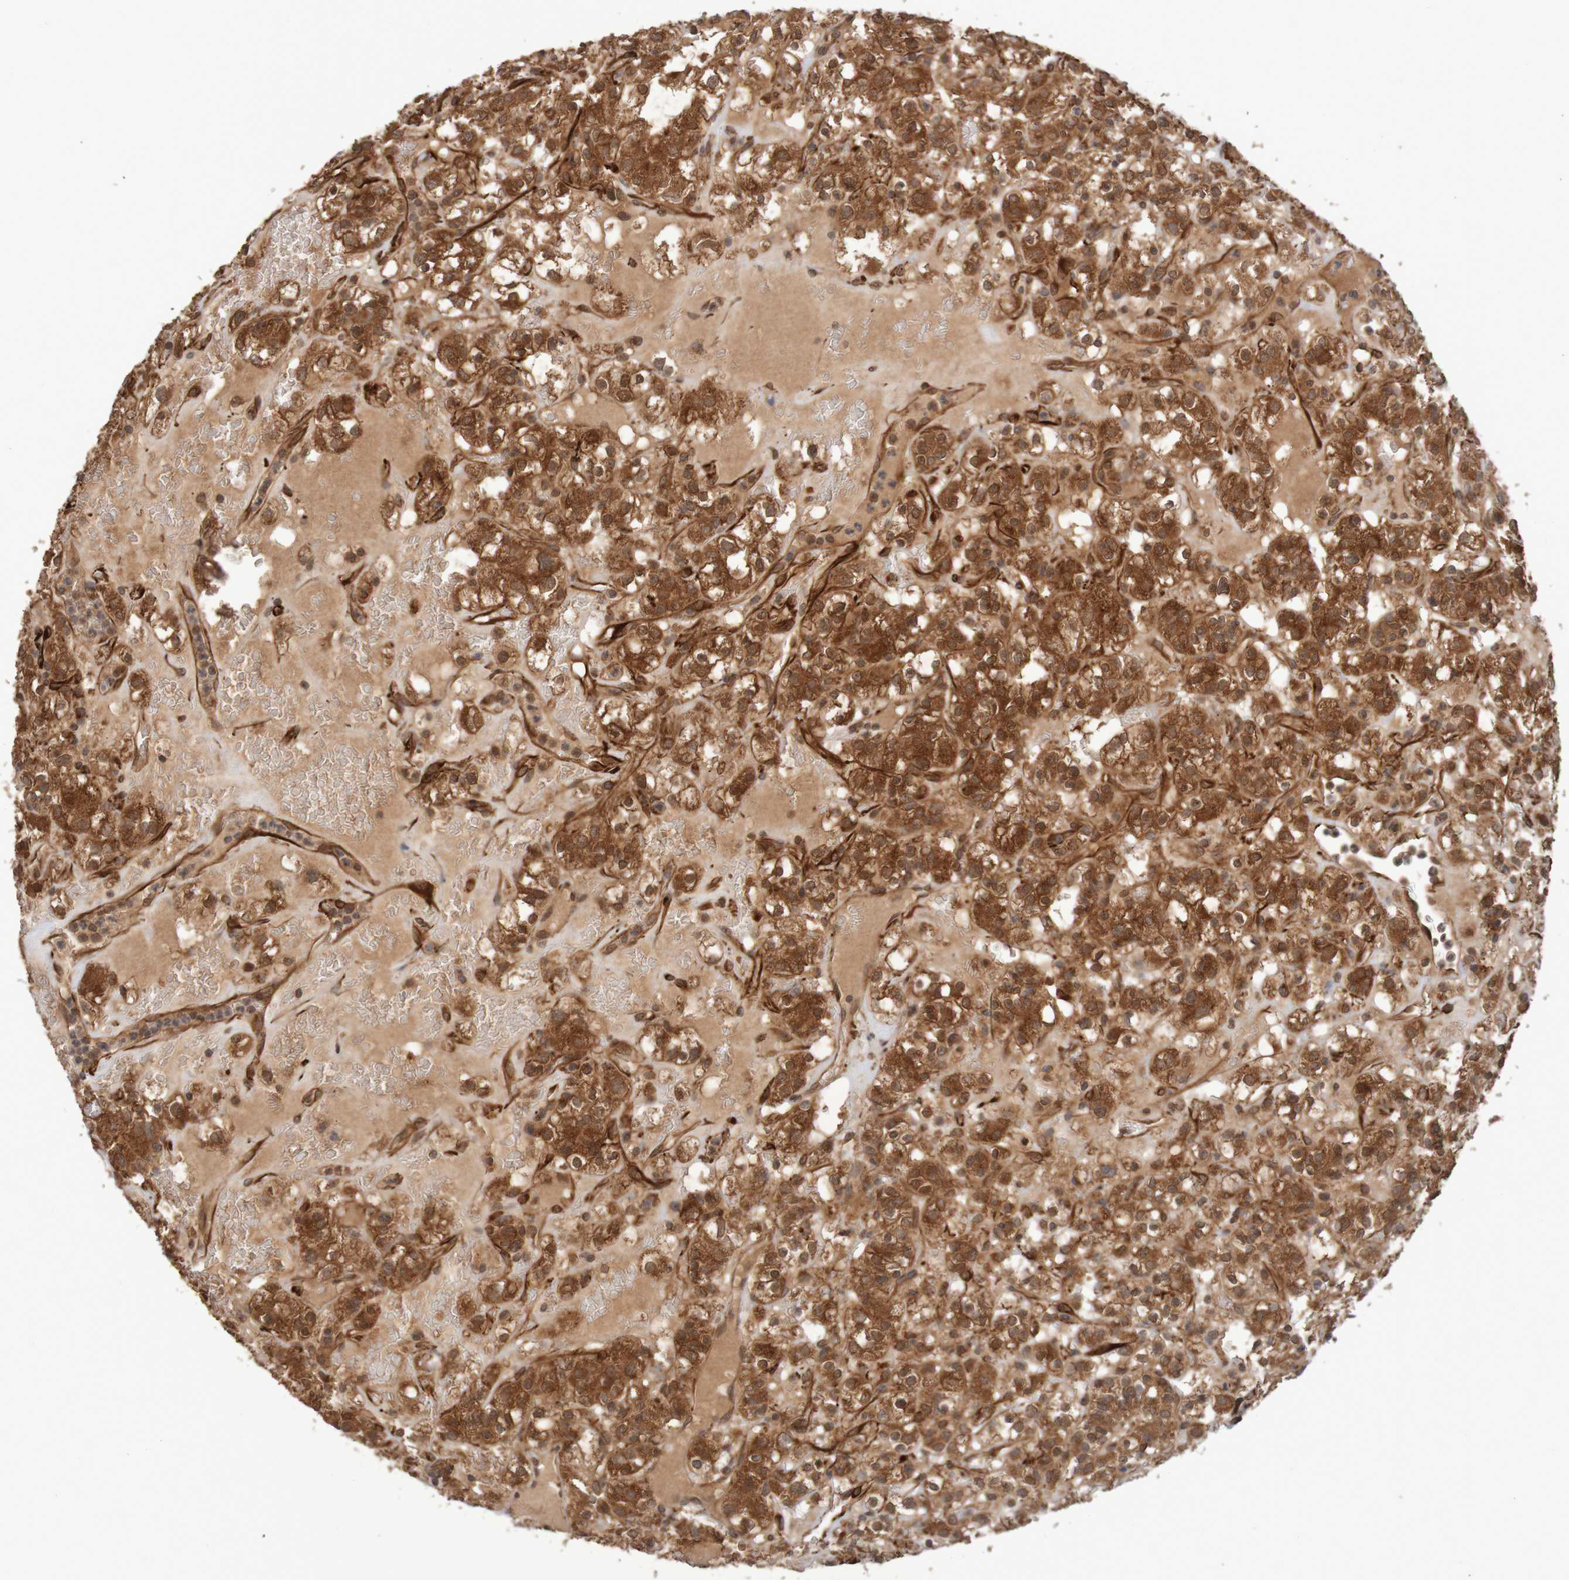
{"staining": {"intensity": "strong", "quantity": ">75%", "location": "cytoplasmic/membranous"}, "tissue": "renal cancer", "cell_type": "Tumor cells", "image_type": "cancer", "snomed": [{"axis": "morphology", "description": "Normal tissue, NOS"}, {"axis": "morphology", "description": "Adenocarcinoma, NOS"}, {"axis": "topography", "description": "Kidney"}], "caption": "Approximately >75% of tumor cells in renal cancer exhibit strong cytoplasmic/membranous protein staining as visualized by brown immunohistochemical staining.", "gene": "MRPL52", "patient": {"sex": "female", "age": 72}}